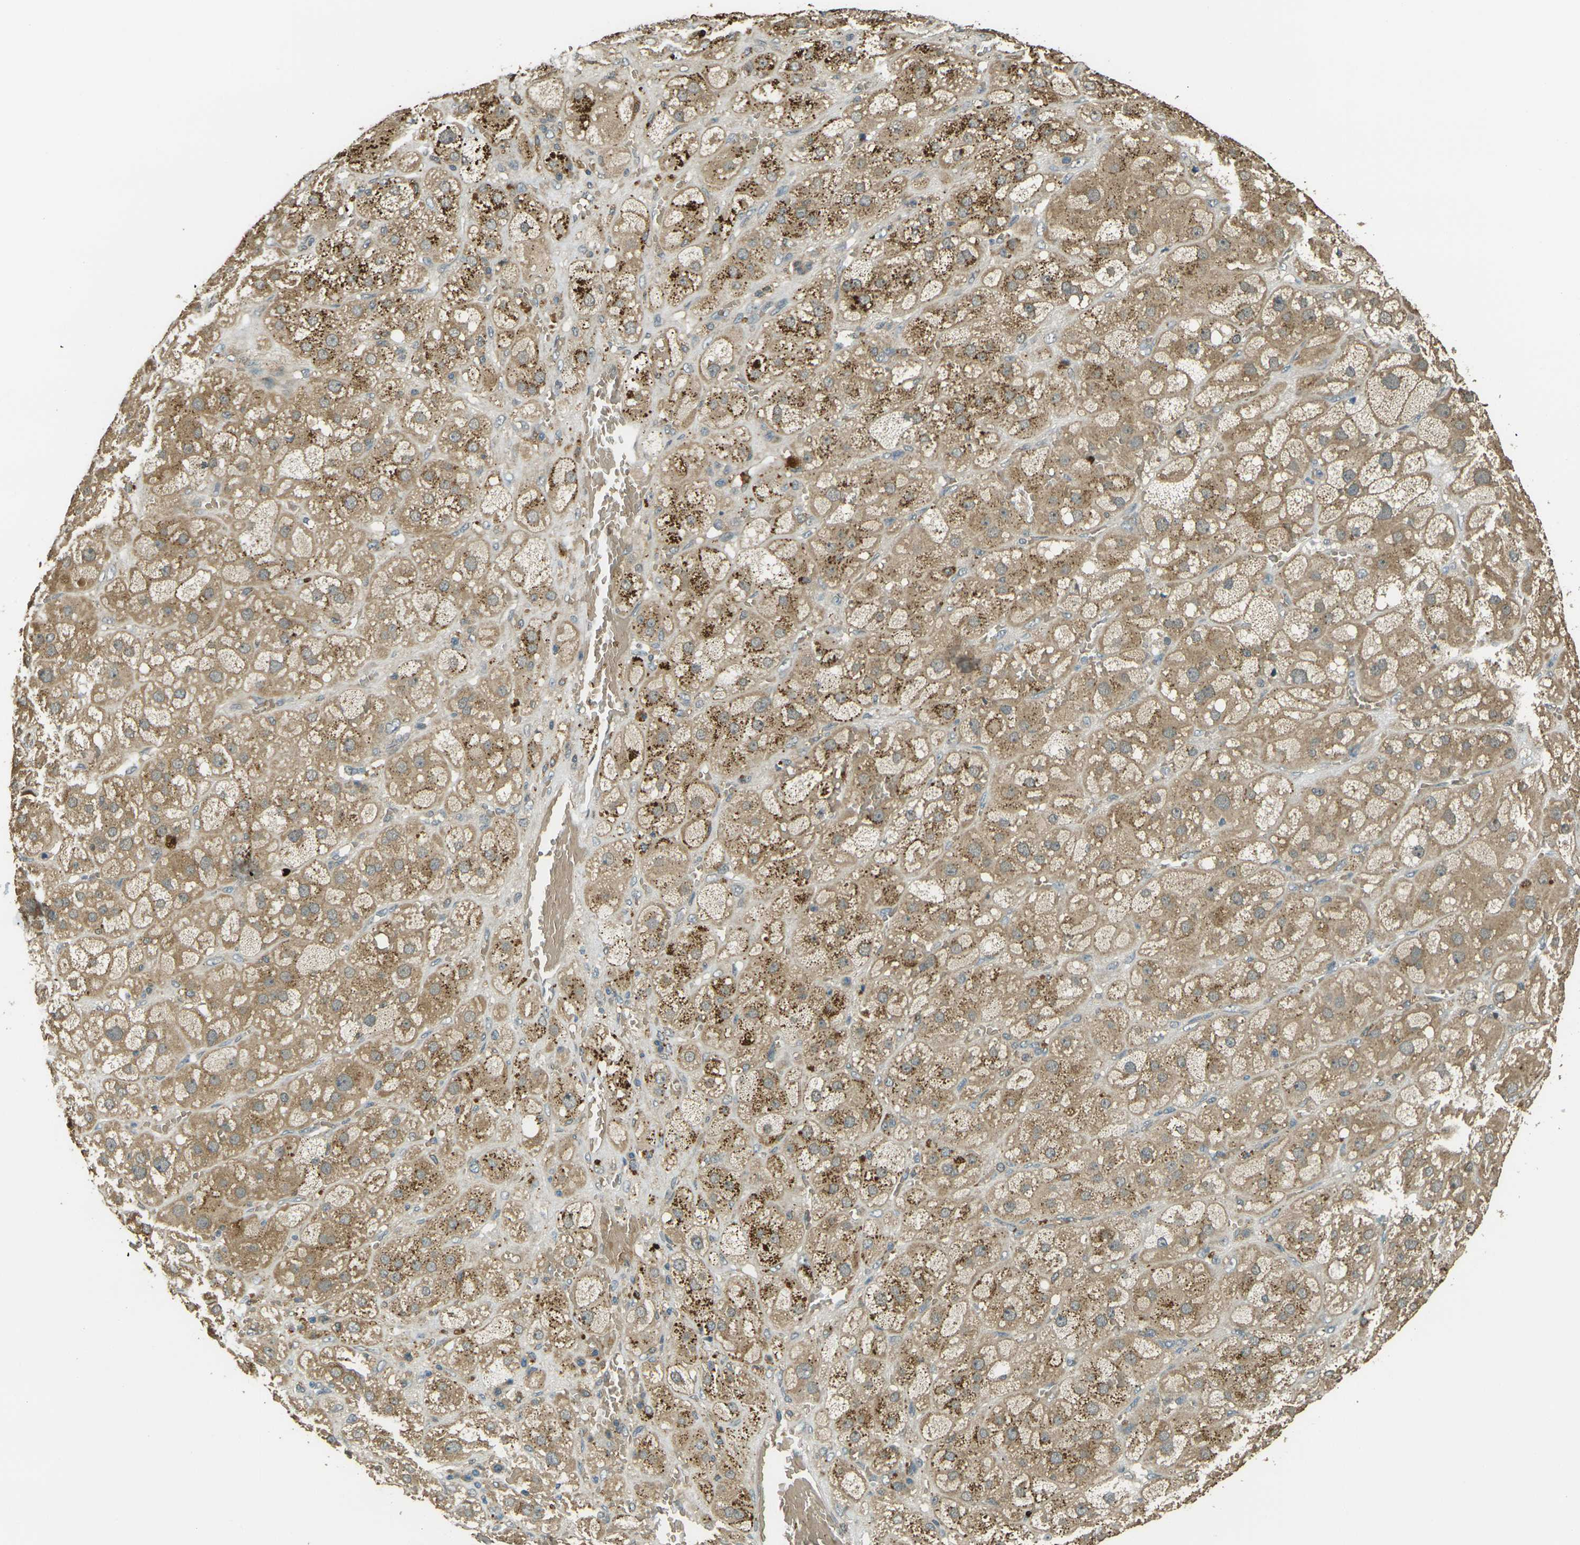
{"staining": {"intensity": "moderate", "quantity": "25%-75%", "location": "cytoplasmic/membranous"}, "tissue": "adrenal gland", "cell_type": "Glandular cells", "image_type": "normal", "snomed": [{"axis": "morphology", "description": "Normal tissue, NOS"}, {"axis": "topography", "description": "Adrenal gland"}], "caption": "Adrenal gland was stained to show a protein in brown. There is medium levels of moderate cytoplasmic/membranous staining in approximately 25%-75% of glandular cells.", "gene": "TOR1A", "patient": {"sex": "female", "age": 47}}